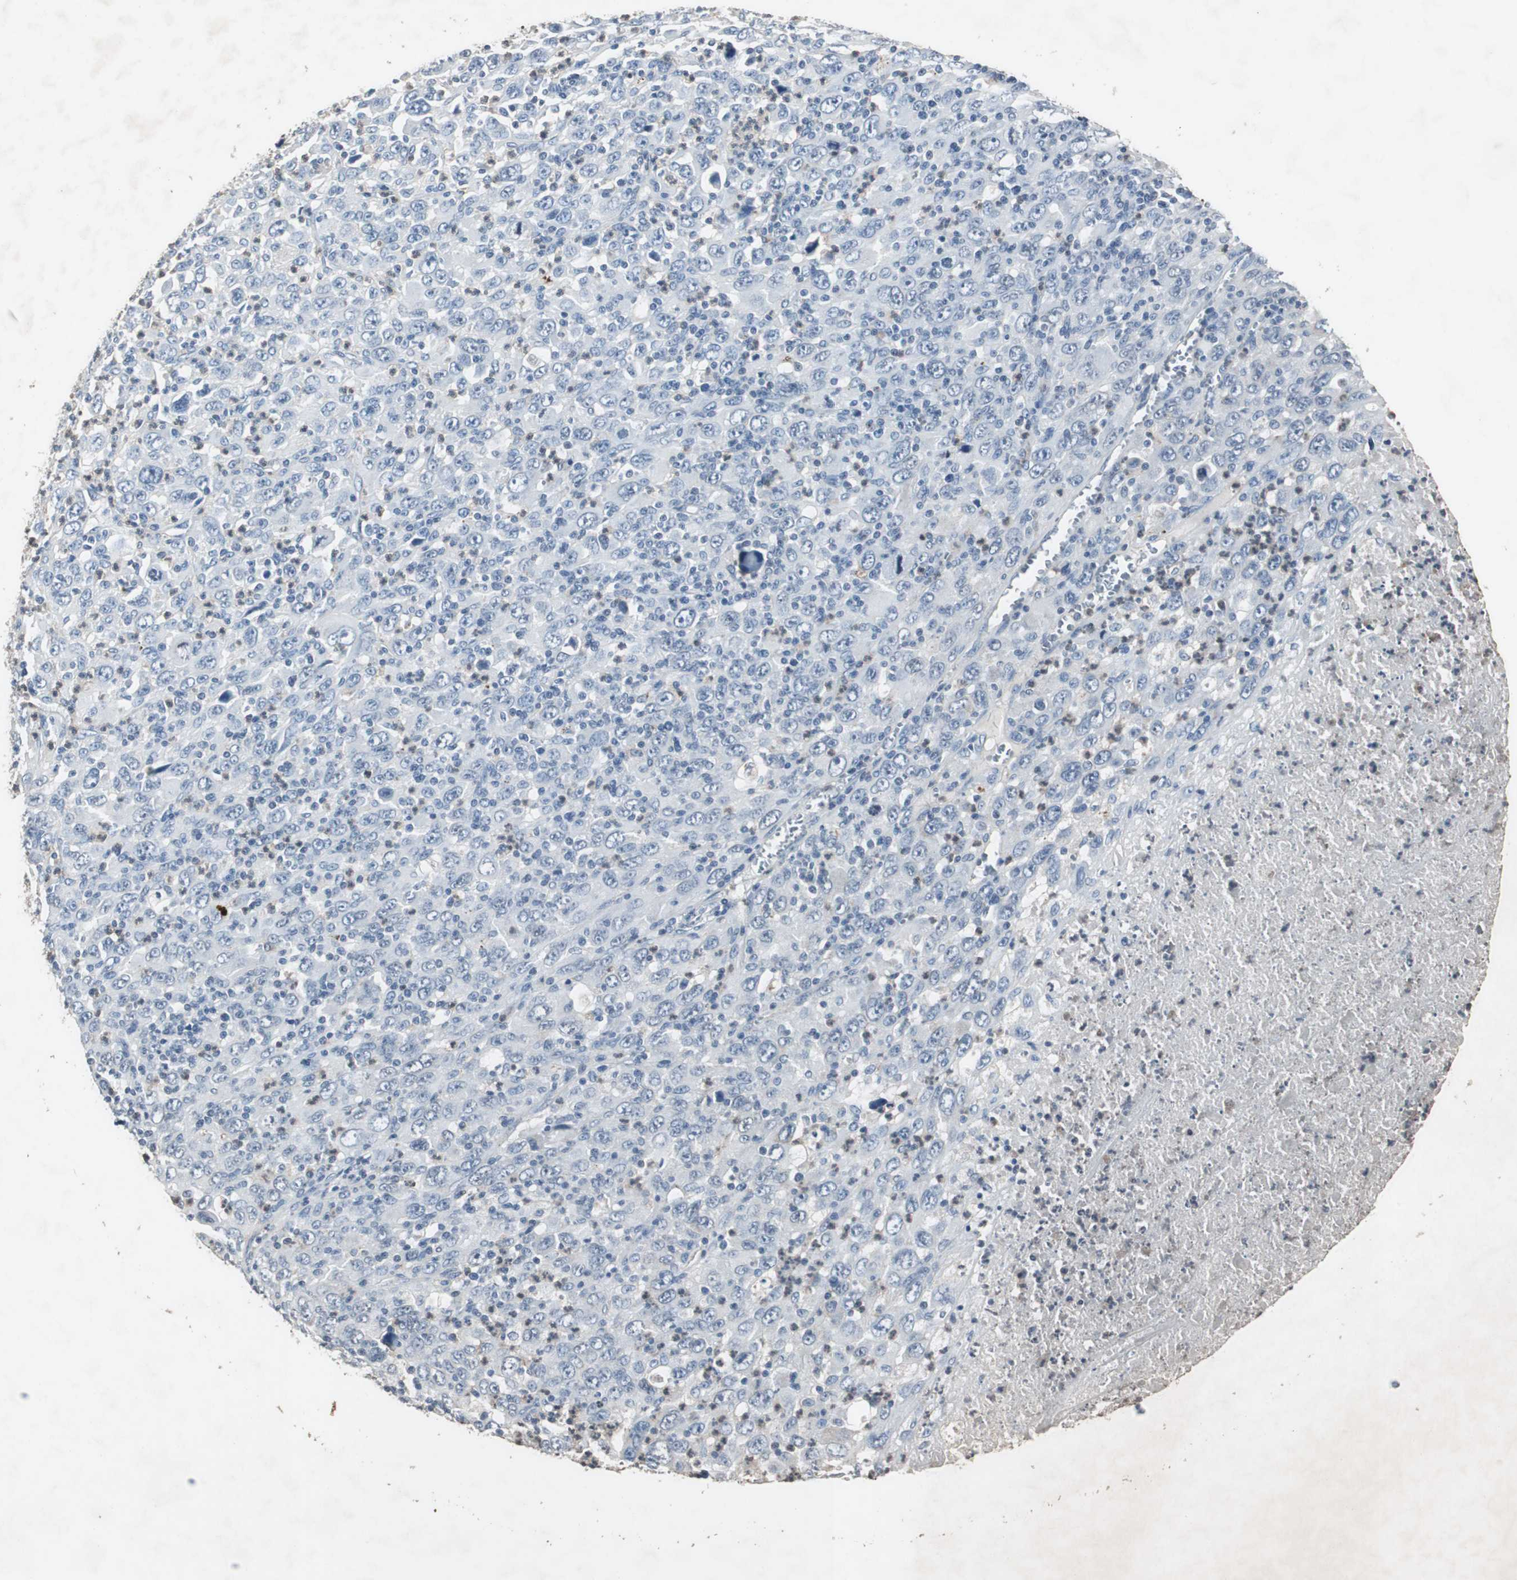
{"staining": {"intensity": "negative", "quantity": "none", "location": "none"}, "tissue": "melanoma", "cell_type": "Tumor cells", "image_type": "cancer", "snomed": [{"axis": "morphology", "description": "Malignant melanoma, Metastatic site"}, {"axis": "topography", "description": "Skin"}], "caption": "The histopathology image shows no significant positivity in tumor cells of malignant melanoma (metastatic site).", "gene": "ADNP2", "patient": {"sex": "female", "age": 56}}